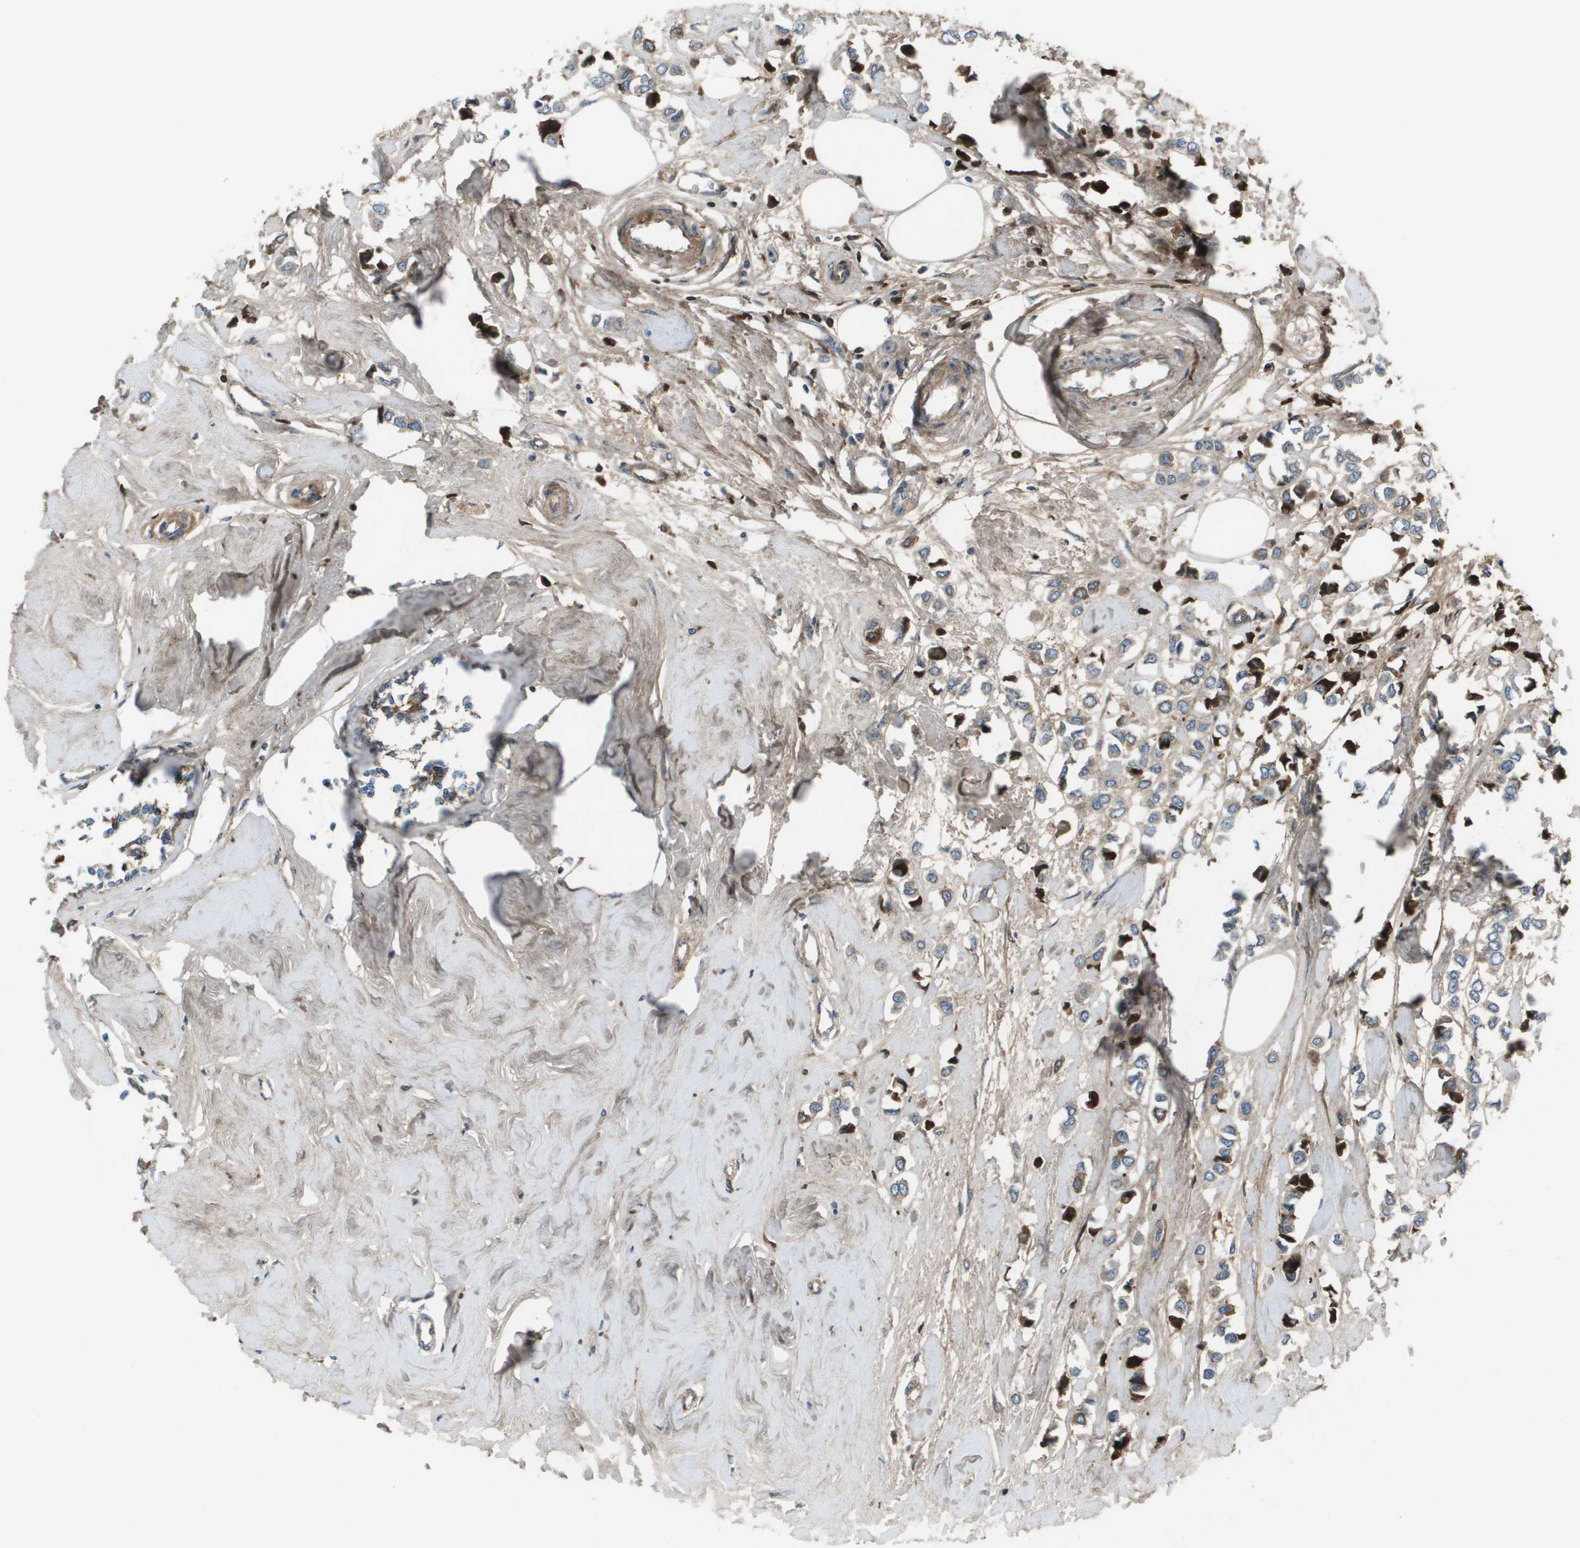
{"staining": {"intensity": "weak", "quantity": "25%-75%", "location": "cytoplasmic/membranous"}, "tissue": "breast cancer", "cell_type": "Tumor cells", "image_type": "cancer", "snomed": [{"axis": "morphology", "description": "Lobular carcinoma"}, {"axis": "topography", "description": "Breast"}], "caption": "Brown immunohistochemical staining in lobular carcinoma (breast) reveals weak cytoplasmic/membranous expression in approximately 25%-75% of tumor cells. (brown staining indicates protein expression, while blue staining denotes nuclei).", "gene": "PCOLCE", "patient": {"sex": "female", "age": 51}}